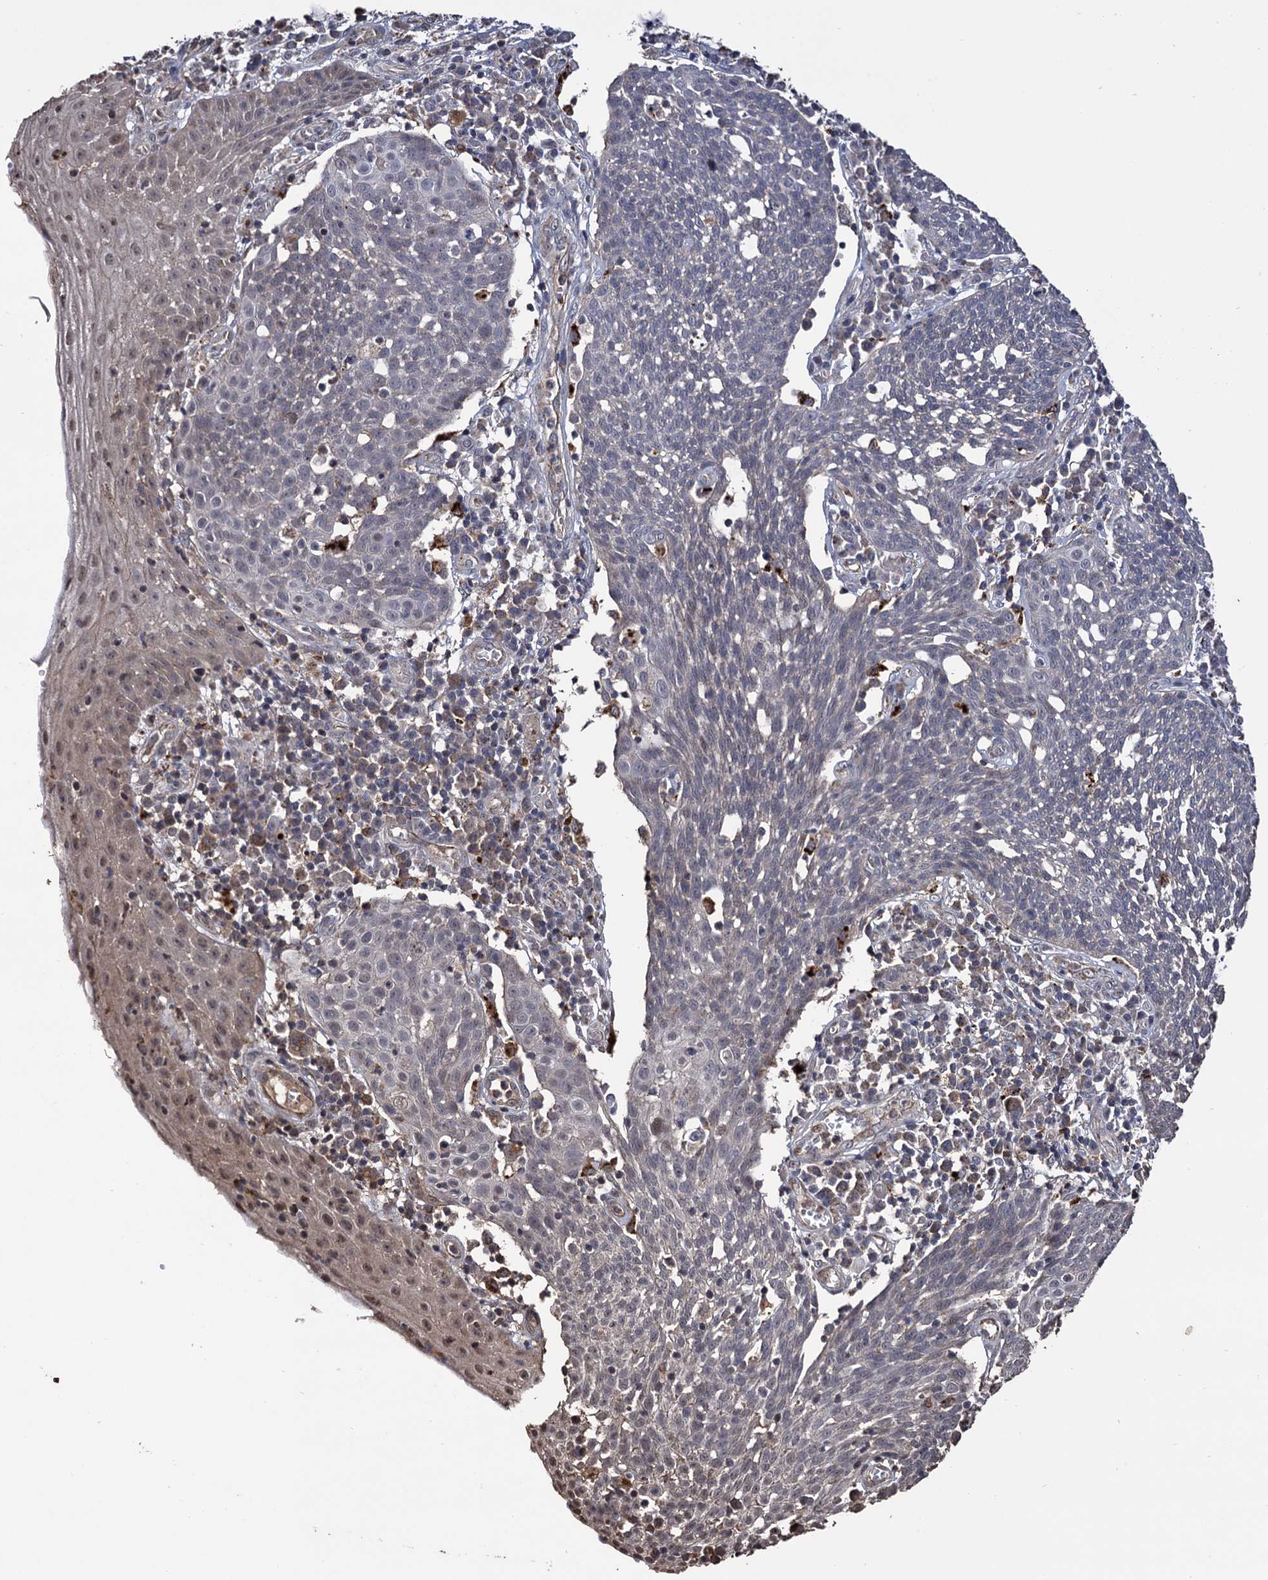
{"staining": {"intensity": "negative", "quantity": "none", "location": "none"}, "tissue": "cervical cancer", "cell_type": "Tumor cells", "image_type": "cancer", "snomed": [{"axis": "morphology", "description": "Squamous cell carcinoma, NOS"}, {"axis": "topography", "description": "Cervix"}], "caption": "An image of cervical cancer stained for a protein demonstrates no brown staining in tumor cells. The staining is performed using DAB brown chromogen with nuclei counter-stained in using hematoxylin.", "gene": "MICAL2", "patient": {"sex": "female", "age": 34}}